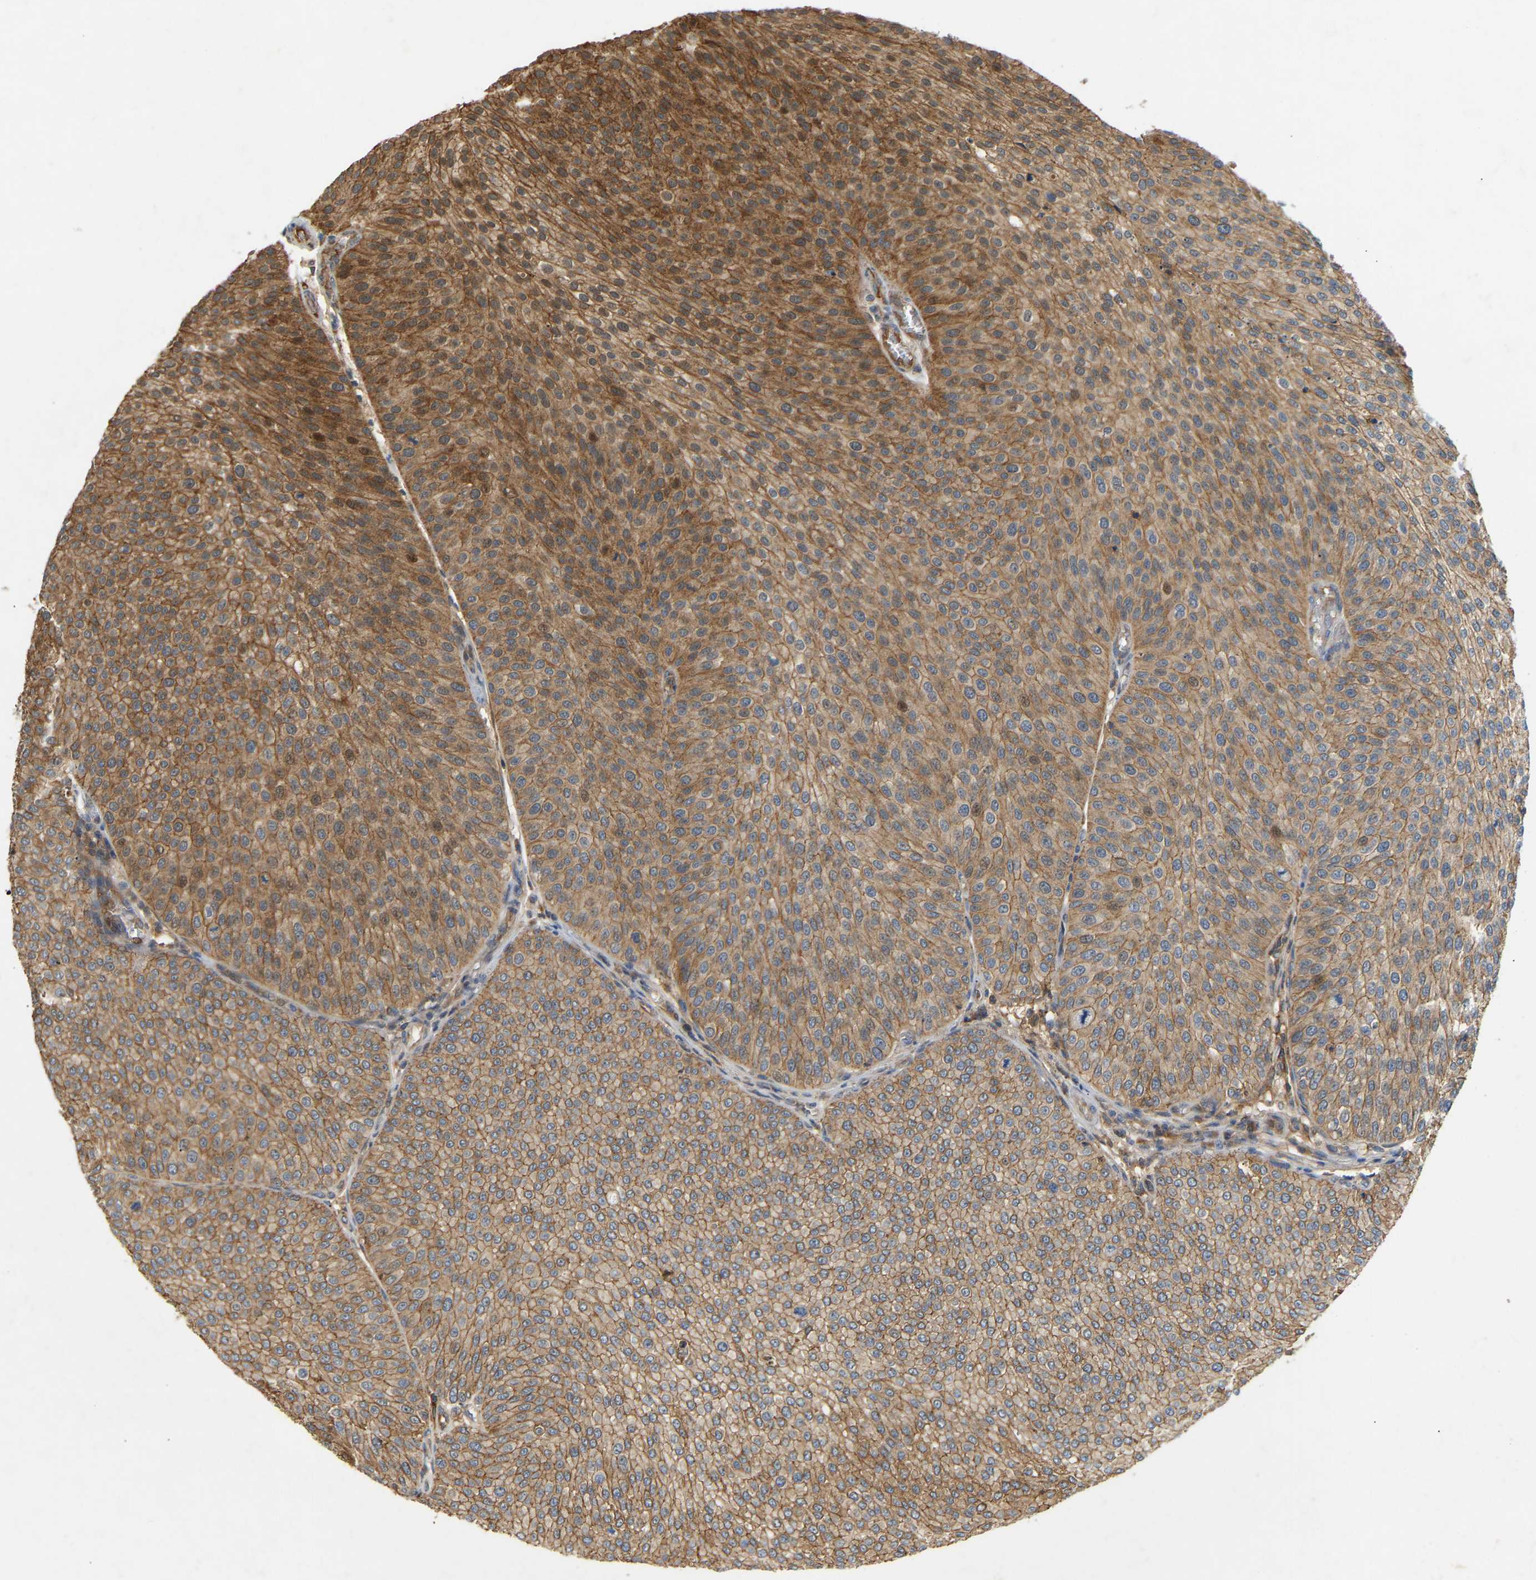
{"staining": {"intensity": "moderate", "quantity": ">75%", "location": "cytoplasmic/membranous,nuclear"}, "tissue": "urothelial cancer", "cell_type": "Tumor cells", "image_type": "cancer", "snomed": [{"axis": "morphology", "description": "Urothelial carcinoma, Low grade"}, {"axis": "topography", "description": "Smooth muscle"}, {"axis": "topography", "description": "Urinary bladder"}], "caption": "Tumor cells exhibit moderate cytoplasmic/membranous and nuclear positivity in about >75% of cells in urothelial carcinoma (low-grade).", "gene": "PTCD1", "patient": {"sex": "male", "age": 60}}